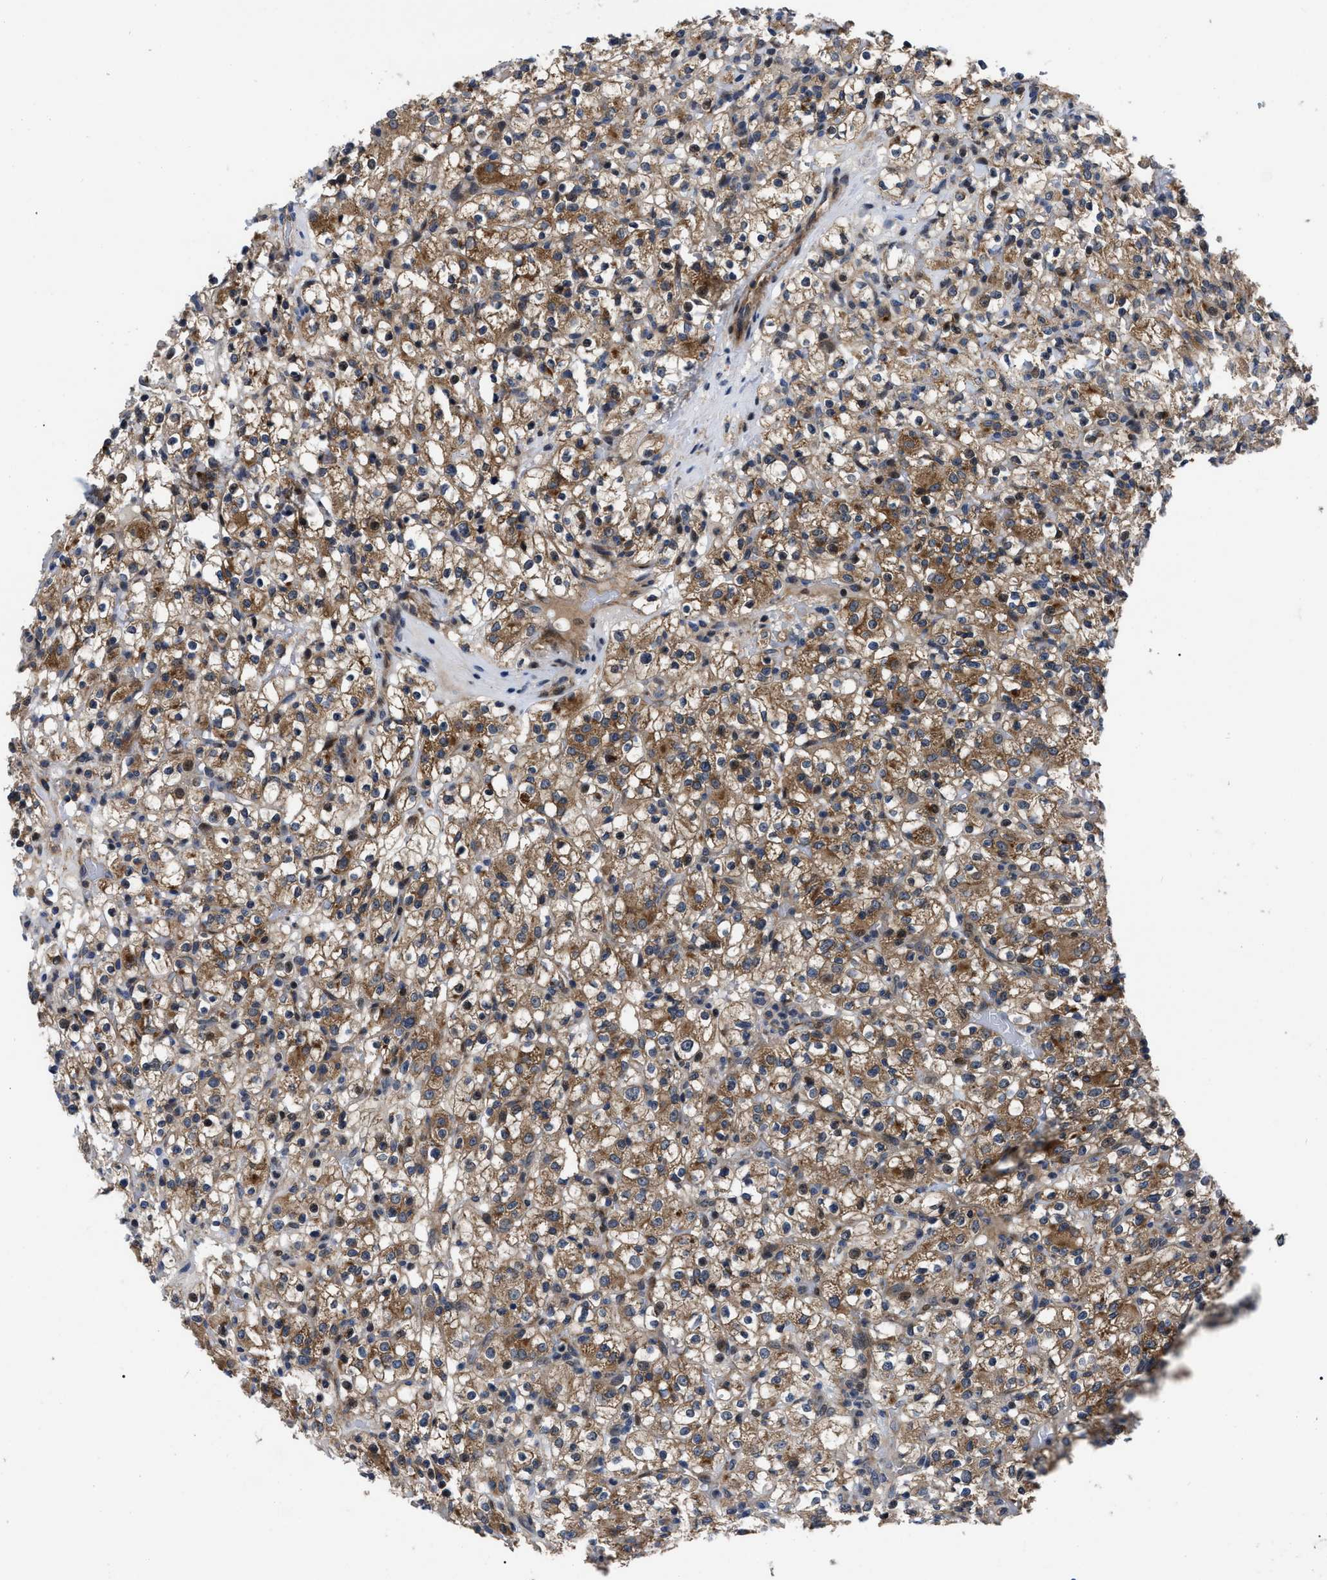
{"staining": {"intensity": "moderate", "quantity": ">75%", "location": "cytoplasmic/membranous"}, "tissue": "renal cancer", "cell_type": "Tumor cells", "image_type": "cancer", "snomed": [{"axis": "morphology", "description": "Normal tissue, NOS"}, {"axis": "morphology", "description": "Adenocarcinoma, NOS"}, {"axis": "topography", "description": "Kidney"}], "caption": "Tumor cells demonstrate moderate cytoplasmic/membranous positivity in about >75% of cells in adenocarcinoma (renal). (Stains: DAB (3,3'-diaminobenzidine) in brown, nuclei in blue, Microscopy: brightfield microscopy at high magnification).", "gene": "PPWD1", "patient": {"sex": "female", "age": 72}}